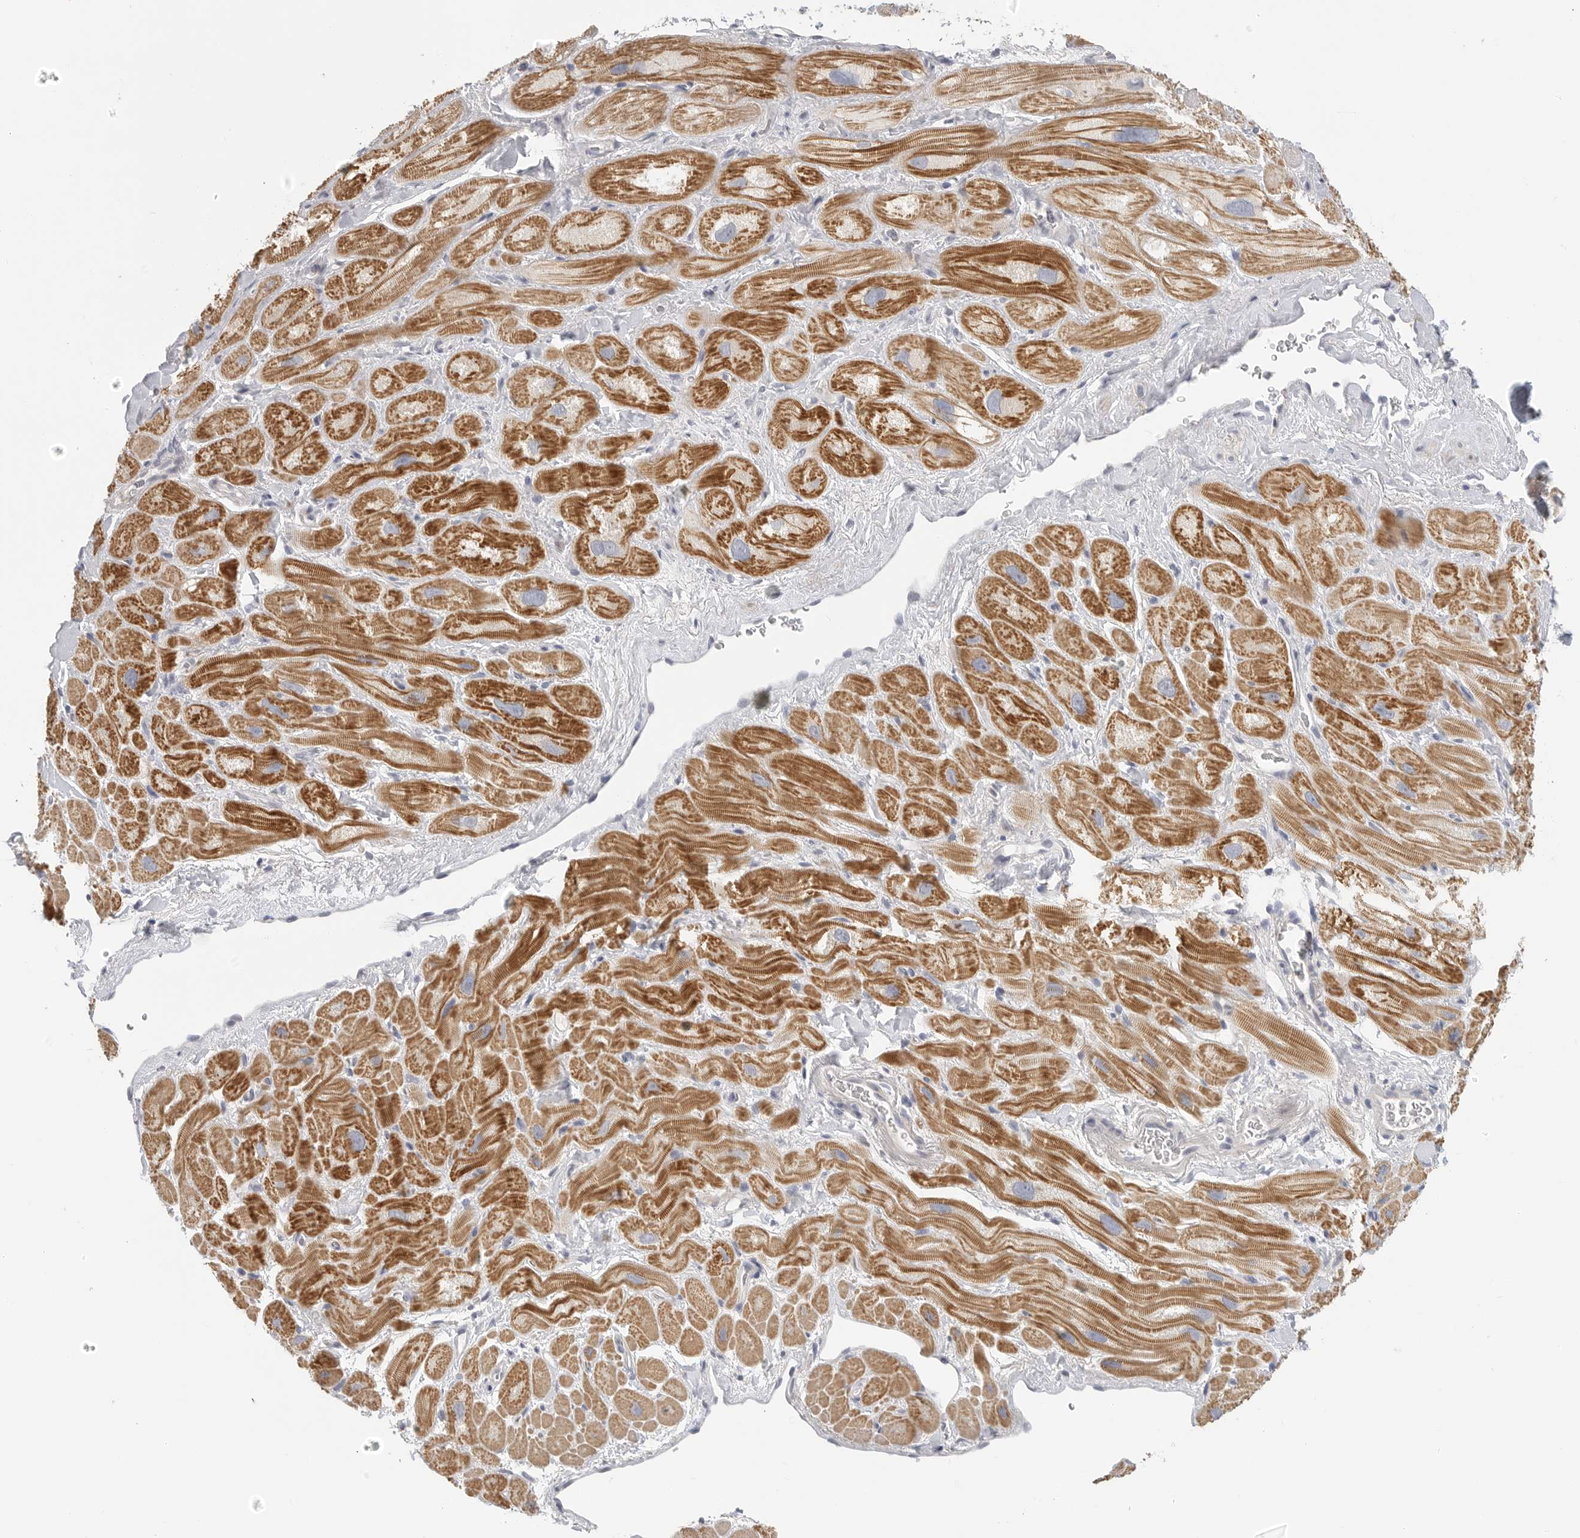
{"staining": {"intensity": "moderate", "quantity": ">75%", "location": "cytoplasmic/membranous"}, "tissue": "heart muscle", "cell_type": "Cardiomyocytes", "image_type": "normal", "snomed": [{"axis": "morphology", "description": "Normal tissue, NOS"}, {"axis": "topography", "description": "Heart"}], "caption": "This micrograph displays immunohistochemistry staining of normal human heart muscle, with medium moderate cytoplasmic/membranous staining in approximately >75% of cardiomyocytes.", "gene": "FBN2", "patient": {"sex": "male", "age": 49}}